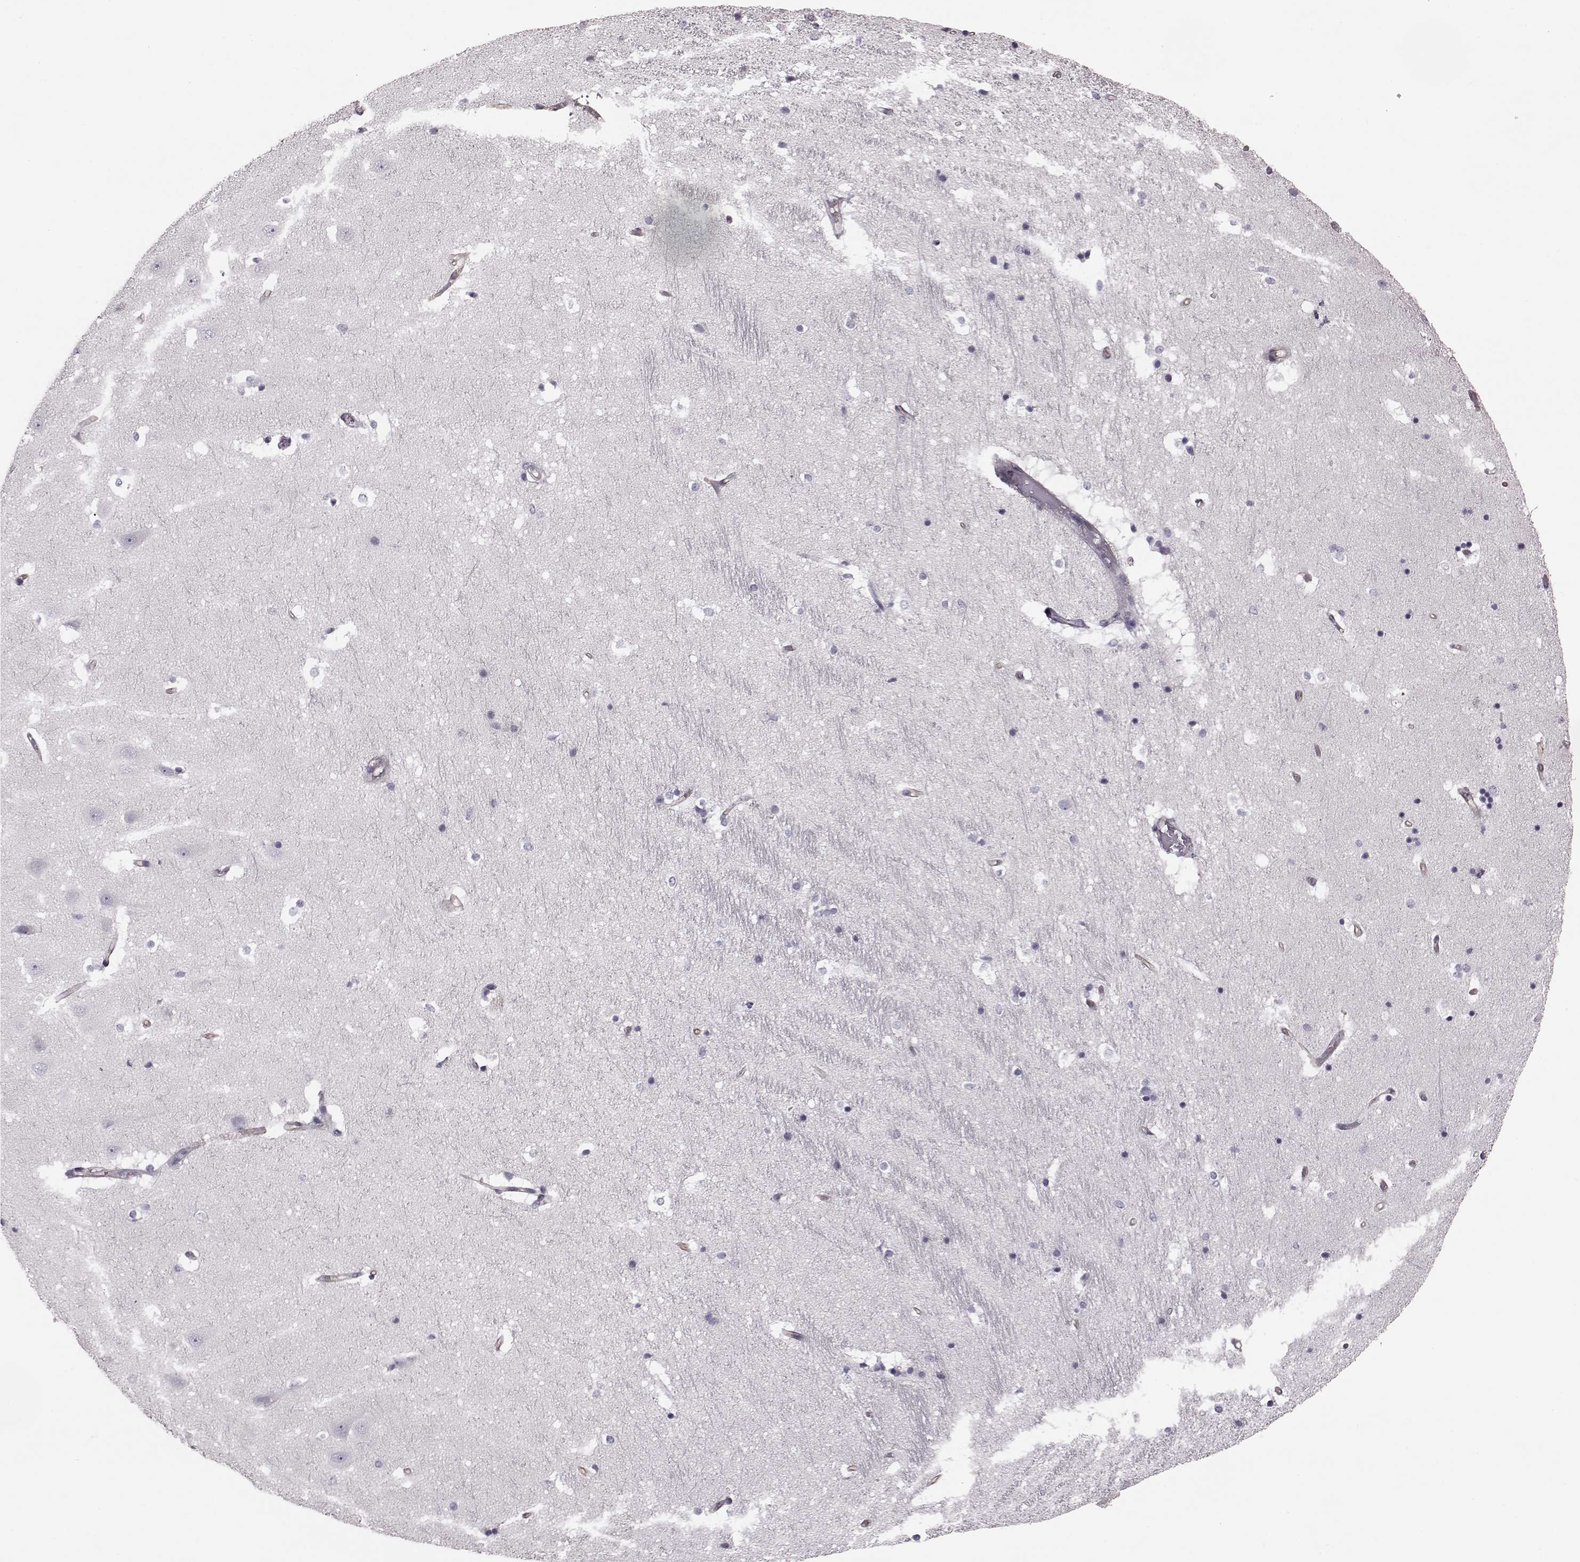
{"staining": {"intensity": "negative", "quantity": "none", "location": "none"}, "tissue": "hippocampus", "cell_type": "Glial cells", "image_type": "normal", "snomed": [{"axis": "morphology", "description": "Normal tissue, NOS"}, {"axis": "topography", "description": "Hippocampus"}], "caption": "An IHC image of benign hippocampus is shown. There is no staining in glial cells of hippocampus.", "gene": "EIF4E1B", "patient": {"sex": "male", "age": 44}}